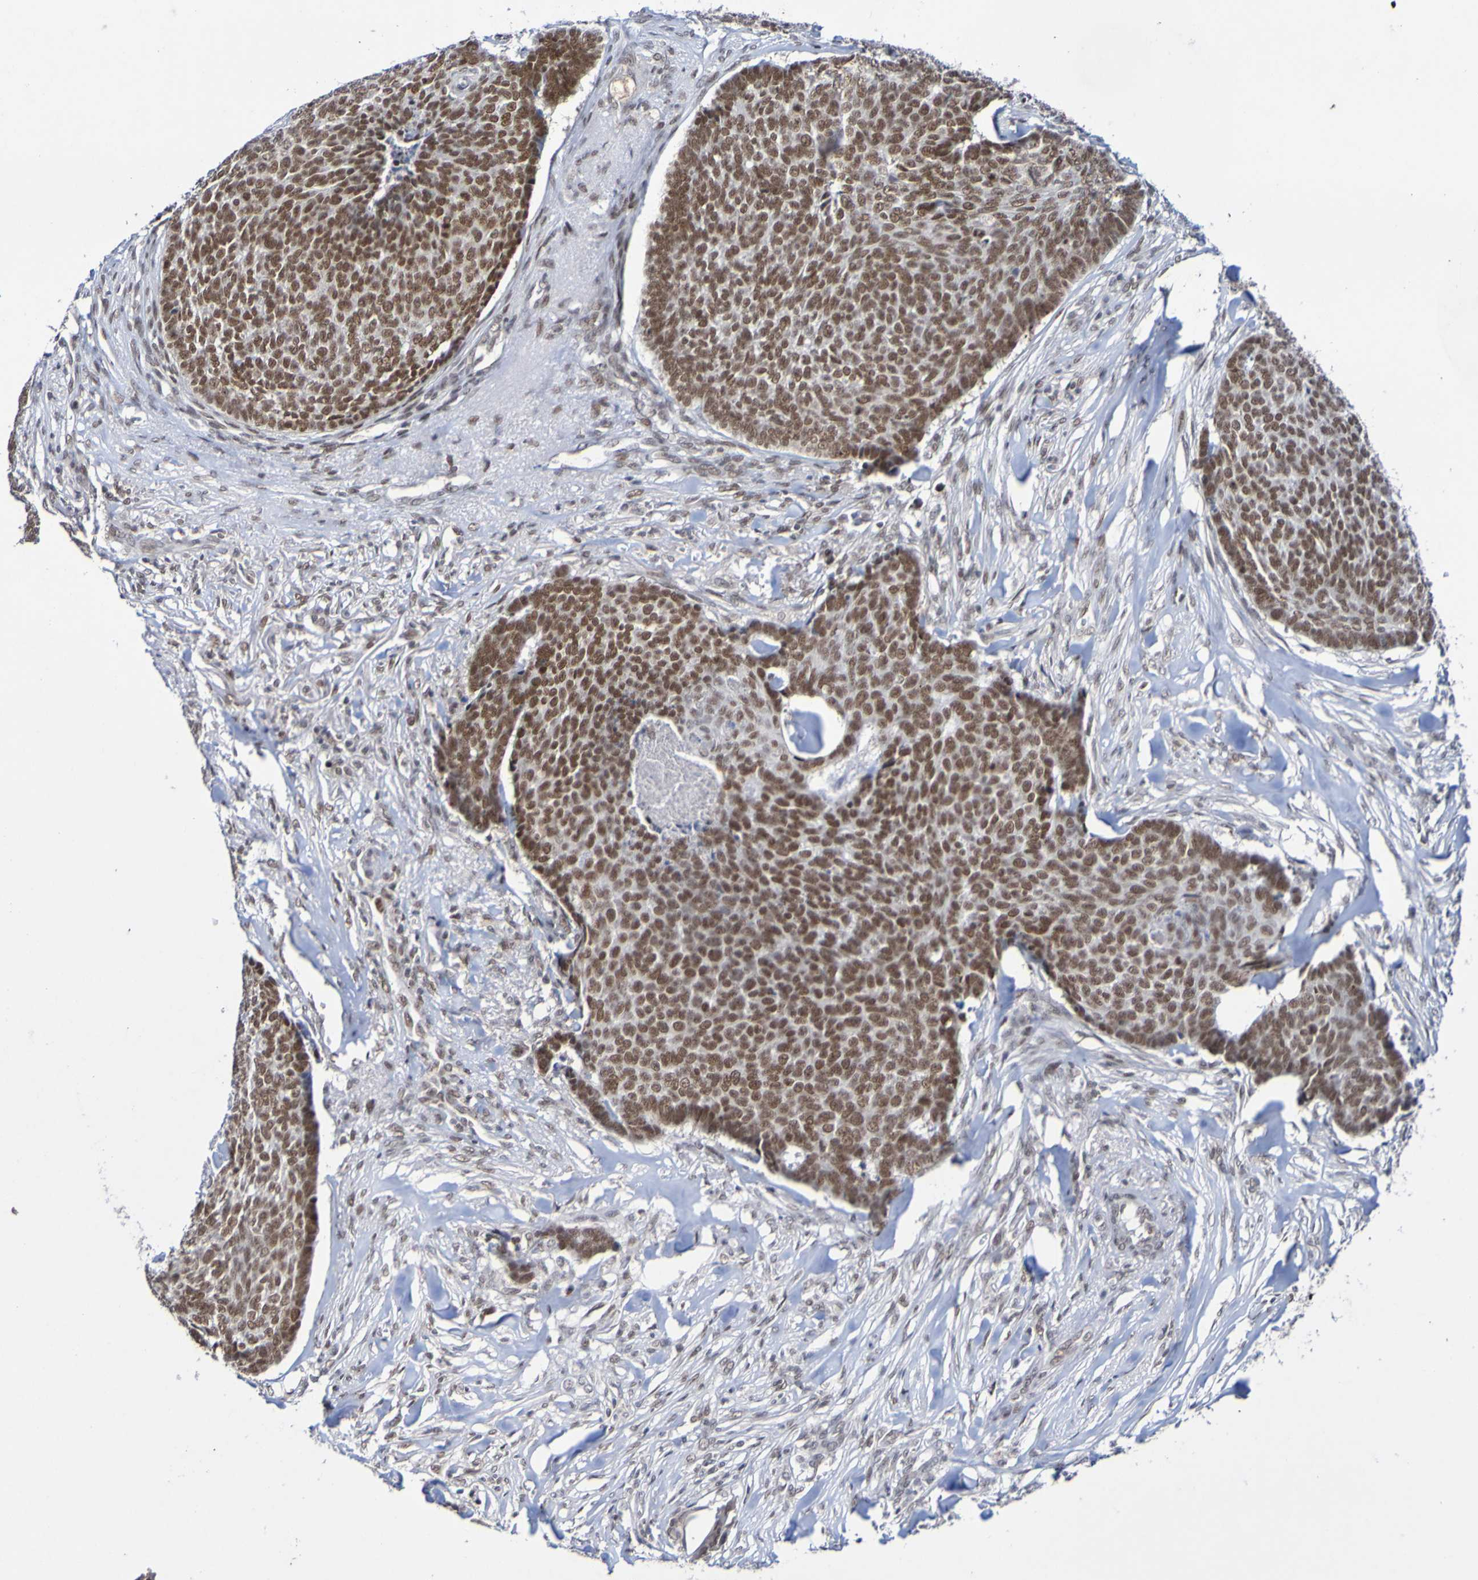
{"staining": {"intensity": "moderate", "quantity": ">75%", "location": "nuclear"}, "tissue": "skin cancer", "cell_type": "Tumor cells", "image_type": "cancer", "snomed": [{"axis": "morphology", "description": "Basal cell carcinoma"}, {"axis": "topography", "description": "Skin"}], "caption": "Moderate nuclear protein expression is seen in approximately >75% of tumor cells in skin cancer (basal cell carcinoma).", "gene": "PCGF1", "patient": {"sex": "male", "age": 84}}